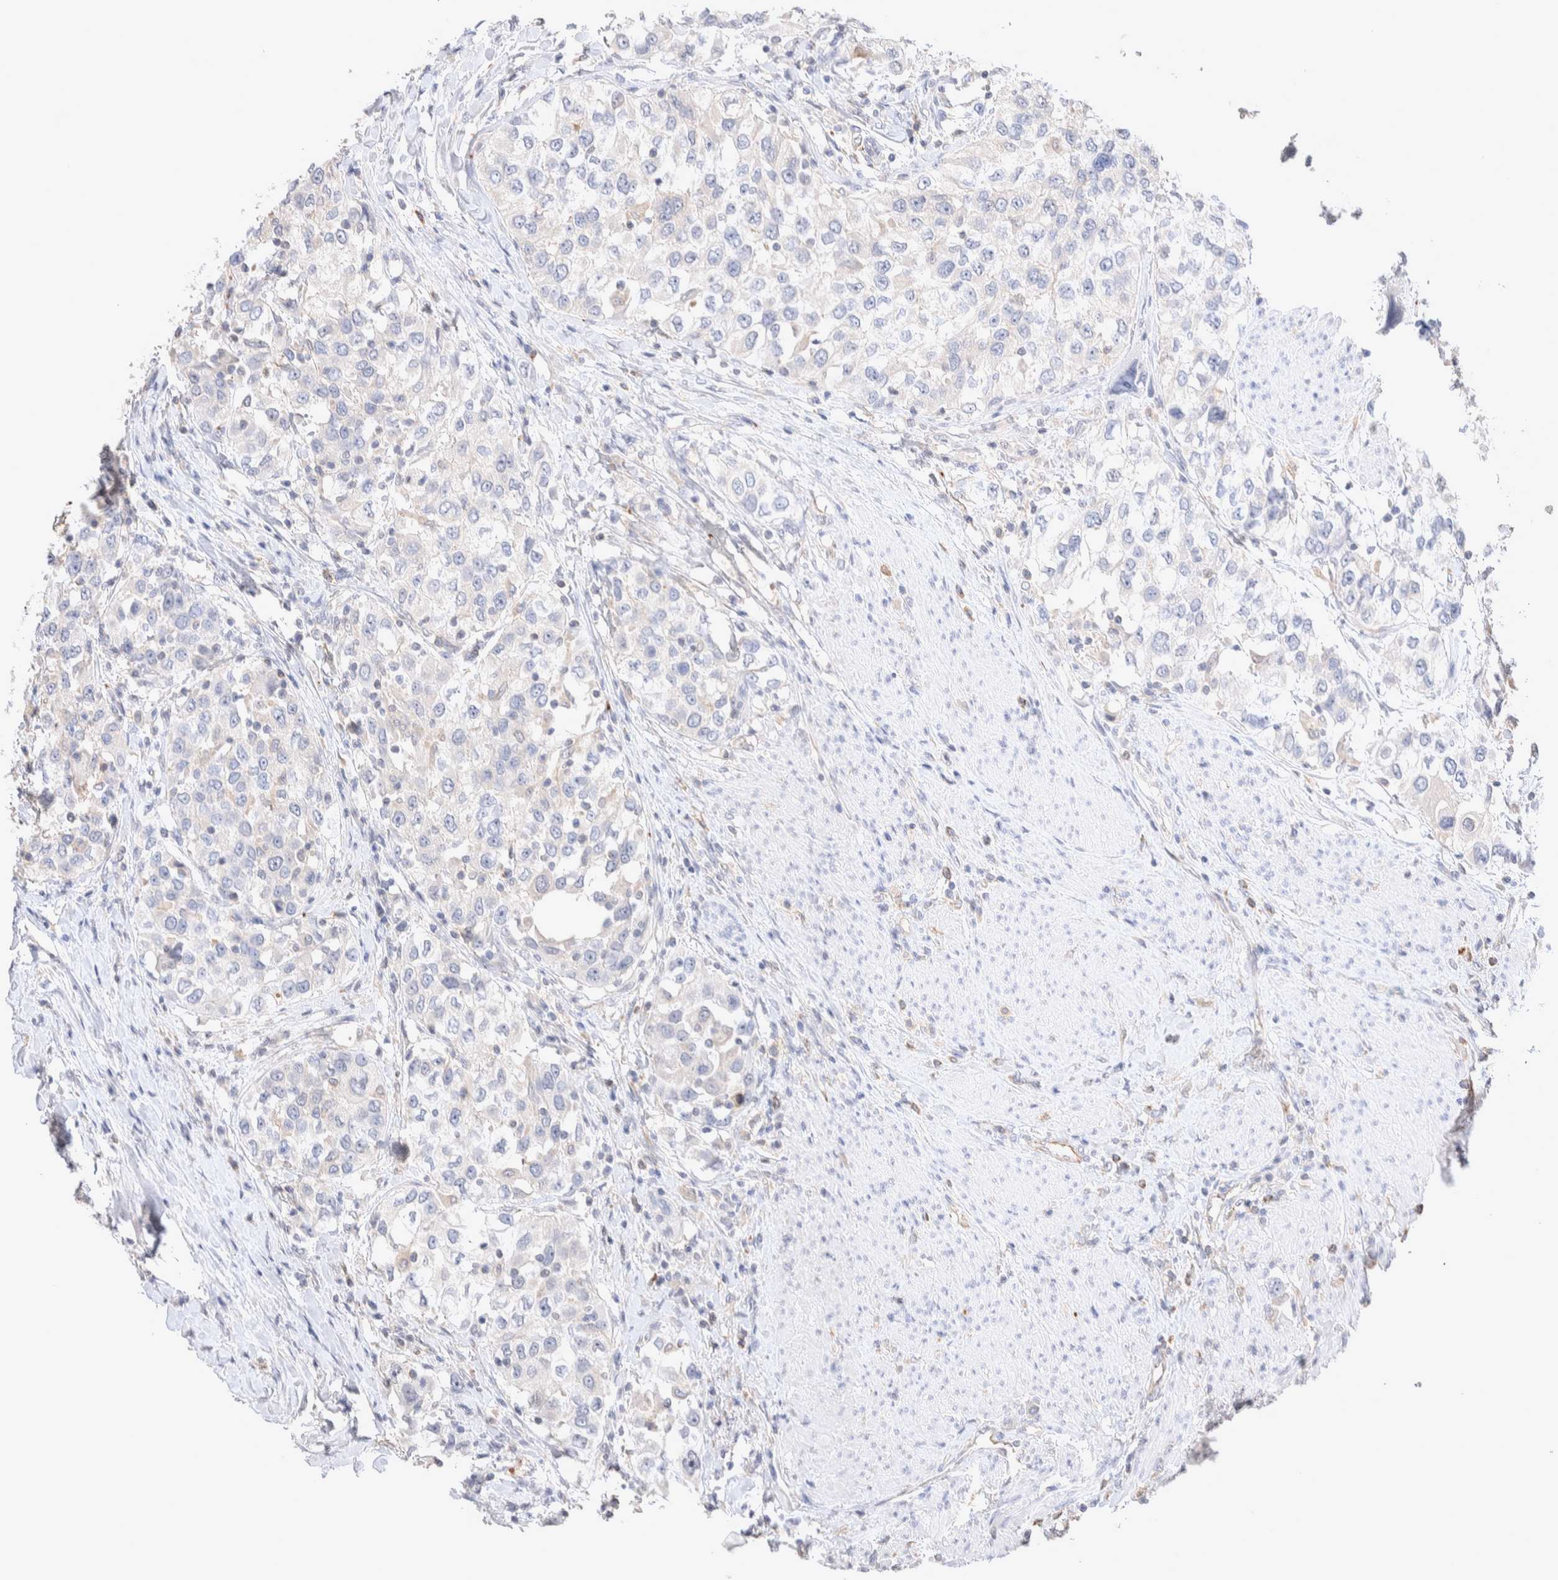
{"staining": {"intensity": "negative", "quantity": "none", "location": "none"}, "tissue": "urothelial cancer", "cell_type": "Tumor cells", "image_type": "cancer", "snomed": [{"axis": "morphology", "description": "Urothelial carcinoma, High grade"}, {"axis": "topography", "description": "Urinary bladder"}], "caption": "A high-resolution photomicrograph shows immunohistochemistry staining of urothelial cancer, which shows no significant expression in tumor cells.", "gene": "FFAR2", "patient": {"sex": "female", "age": 80}}